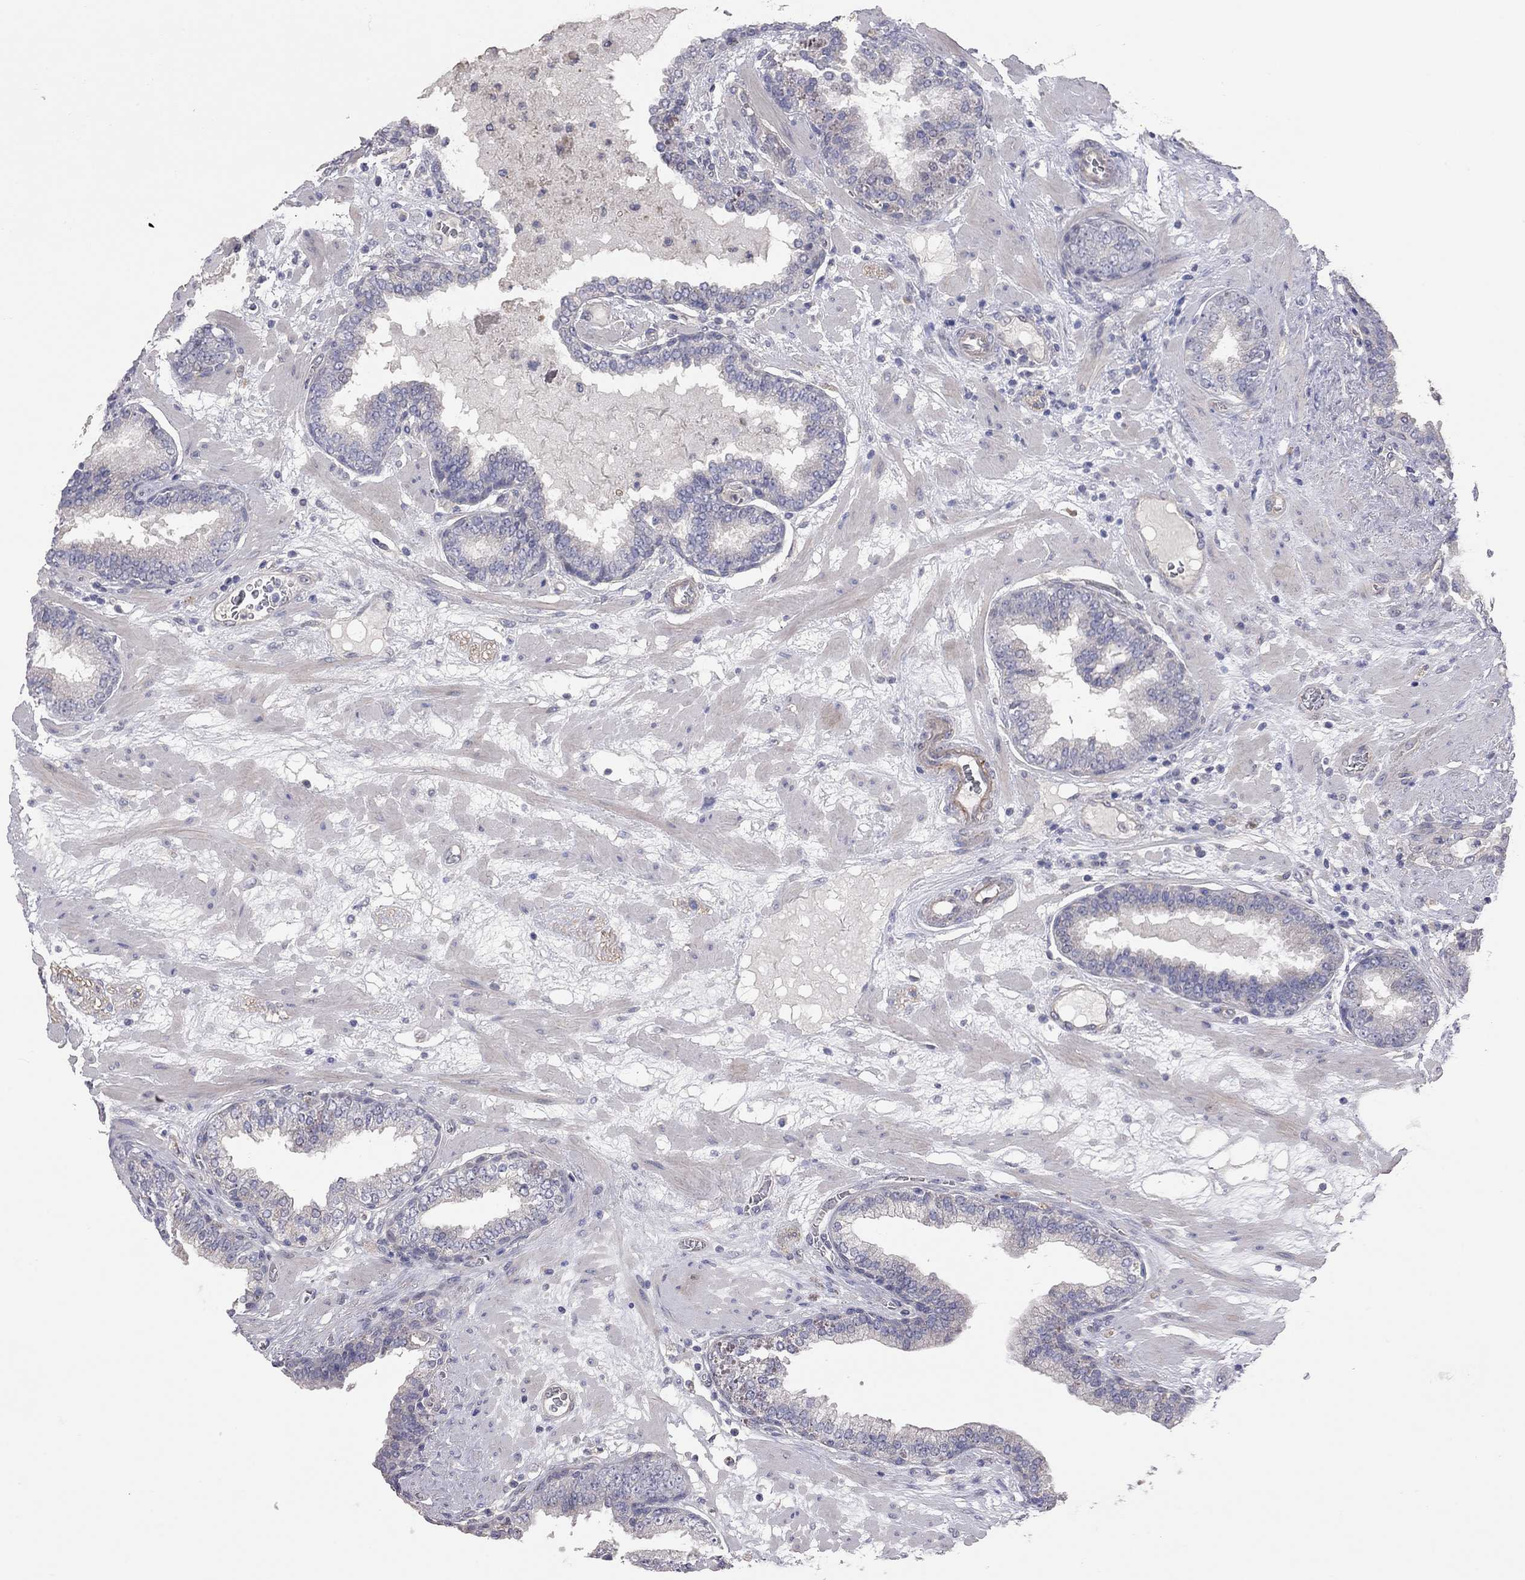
{"staining": {"intensity": "strong", "quantity": "<25%", "location": "cytoplasmic/membranous"}, "tissue": "prostate cancer", "cell_type": "Tumor cells", "image_type": "cancer", "snomed": [{"axis": "morphology", "description": "Adenocarcinoma, Low grade"}, {"axis": "topography", "description": "Prostate"}], "caption": "Immunohistochemistry micrograph of prostate cancer (adenocarcinoma (low-grade)) stained for a protein (brown), which reveals medium levels of strong cytoplasmic/membranous positivity in approximately <25% of tumor cells.", "gene": "KCNB1", "patient": {"sex": "male", "age": 60}}